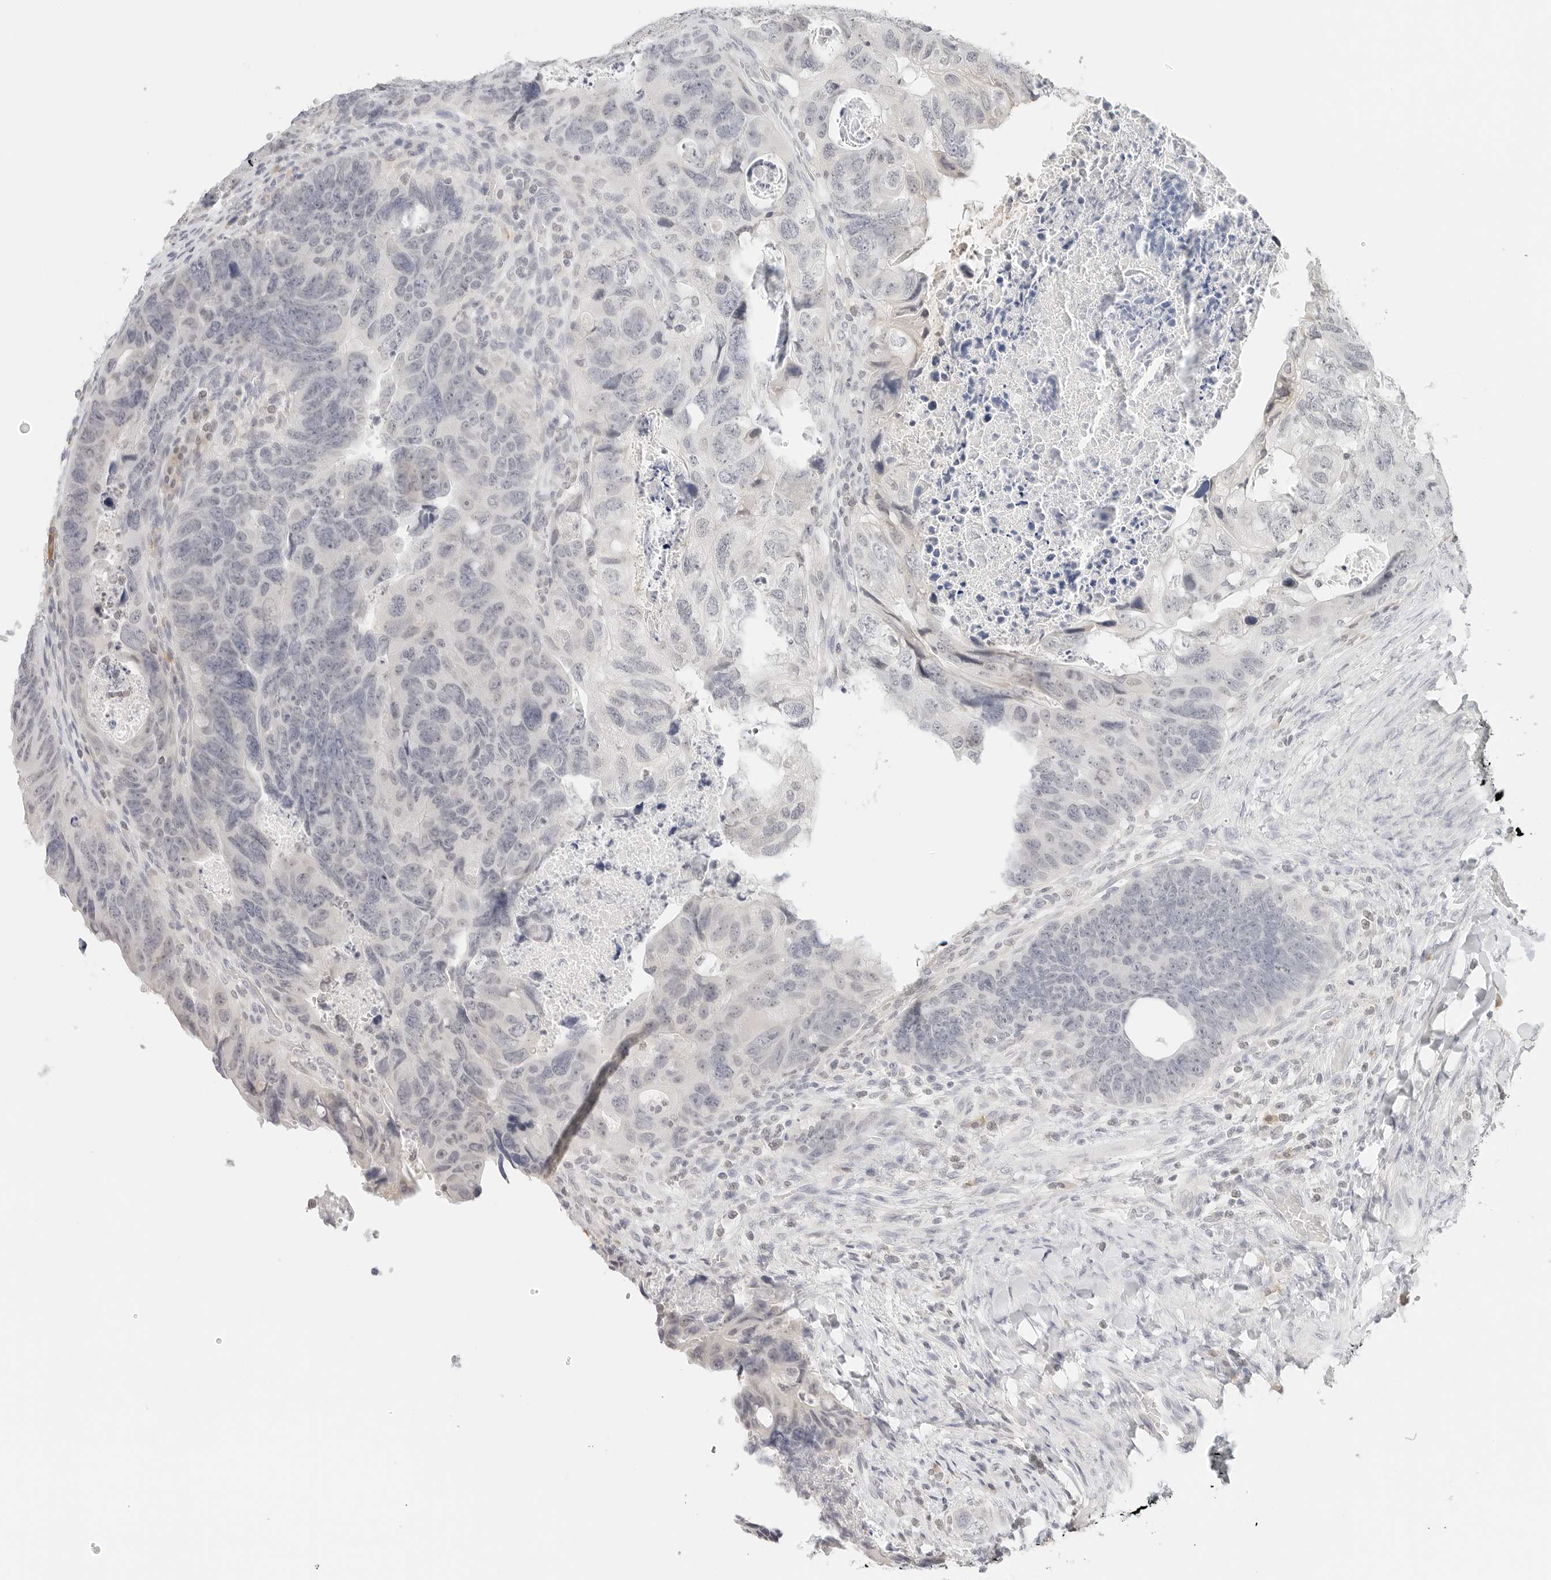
{"staining": {"intensity": "negative", "quantity": "none", "location": "none"}, "tissue": "colorectal cancer", "cell_type": "Tumor cells", "image_type": "cancer", "snomed": [{"axis": "morphology", "description": "Adenocarcinoma, NOS"}, {"axis": "topography", "description": "Rectum"}], "caption": "Tumor cells show no significant staining in adenocarcinoma (colorectal).", "gene": "NEO1", "patient": {"sex": "male", "age": 59}}